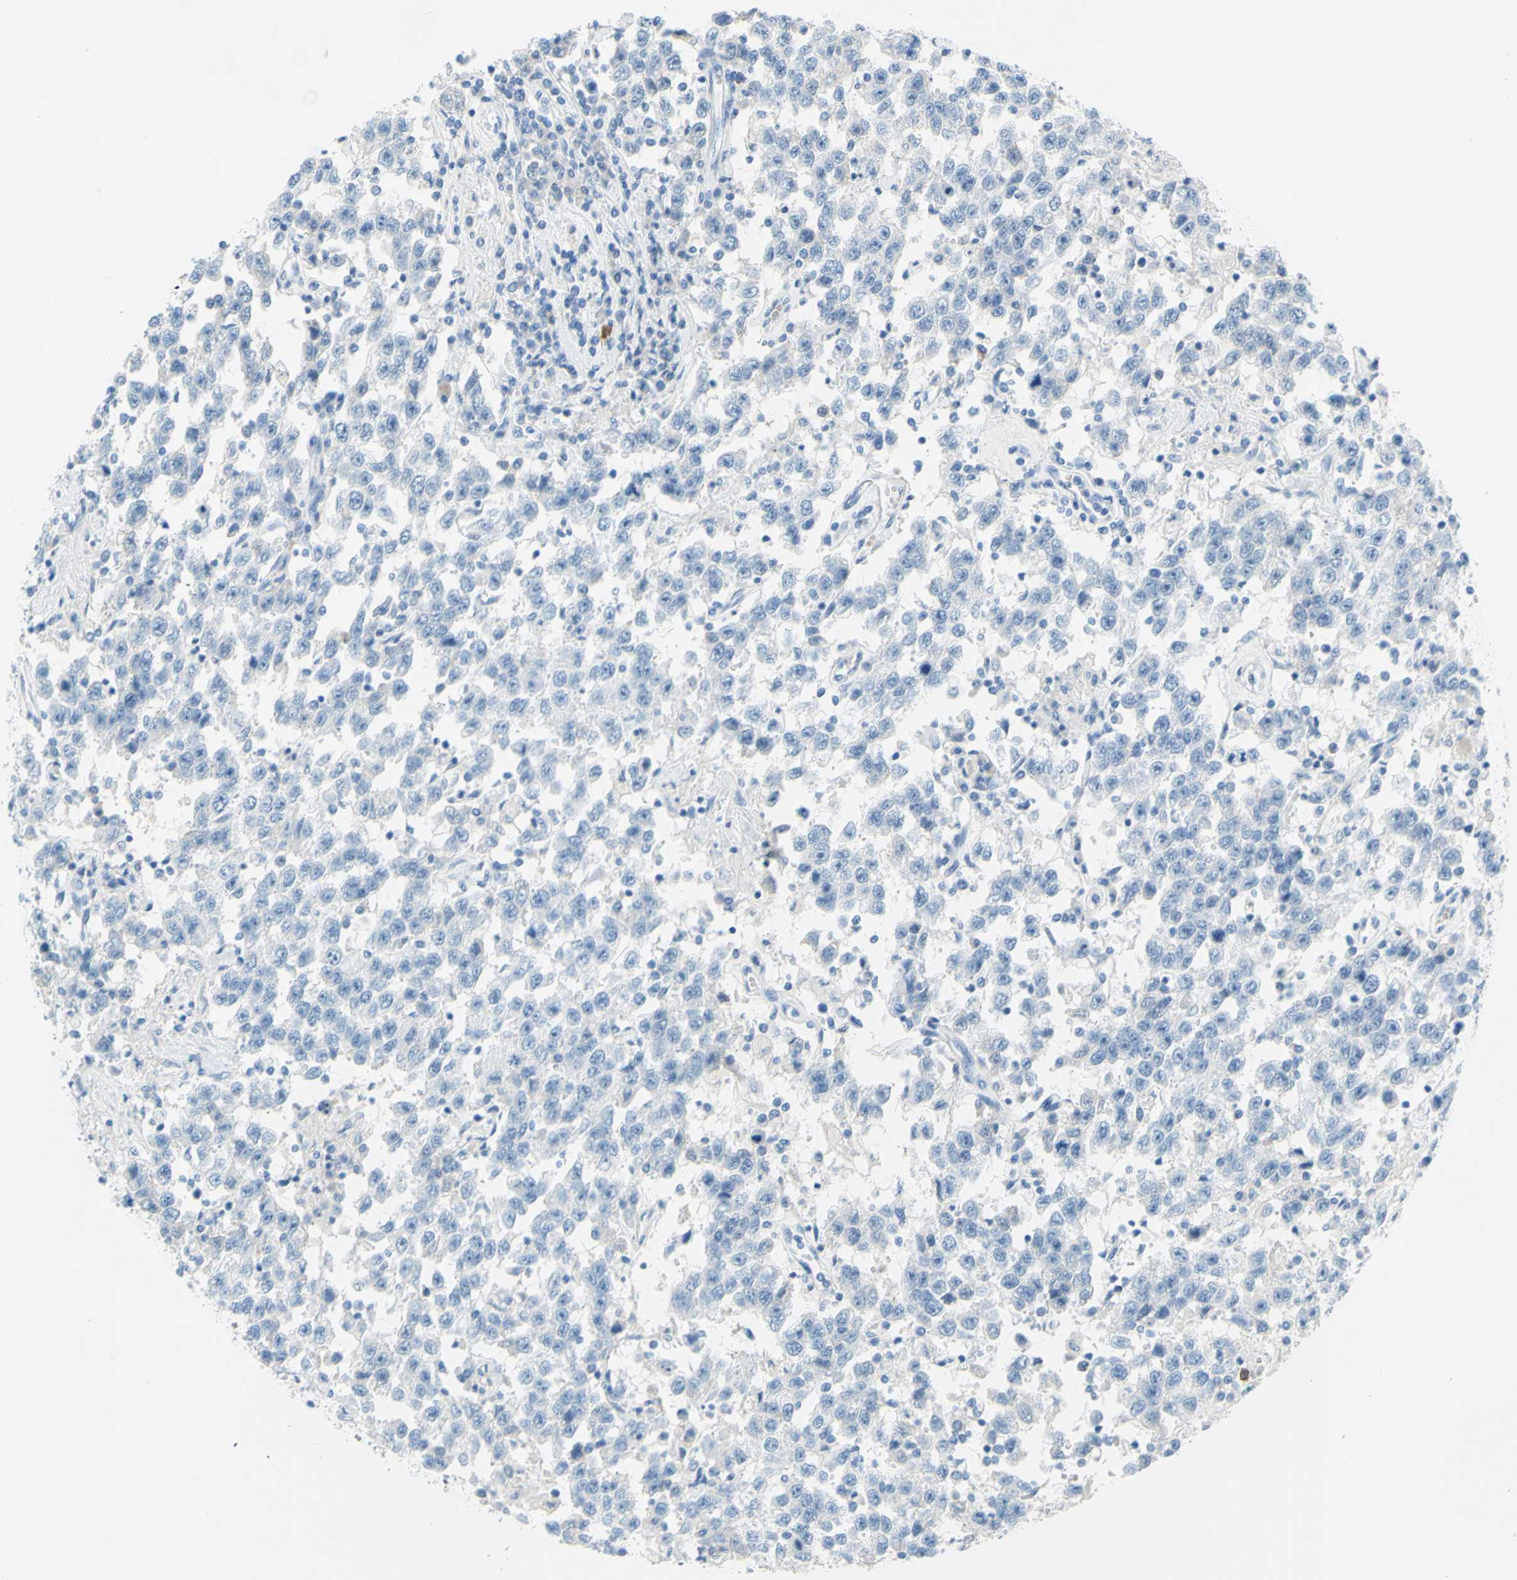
{"staining": {"intensity": "negative", "quantity": "none", "location": "none"}, "tissue": "testis cancer", "cell_type": "Tumor cells", "image_type": "cancer", "snomed": [{"axis": "morphology", "description": "Seminoma, NOS"}, {"axis": "topography", "description": "Testis"}], "caption": "Testis seminoma was stained to show a protein in brown. There is no significant expression in tumor cells.", "gene": "DCT", "patient": {"sex": "male", "age": 41}}